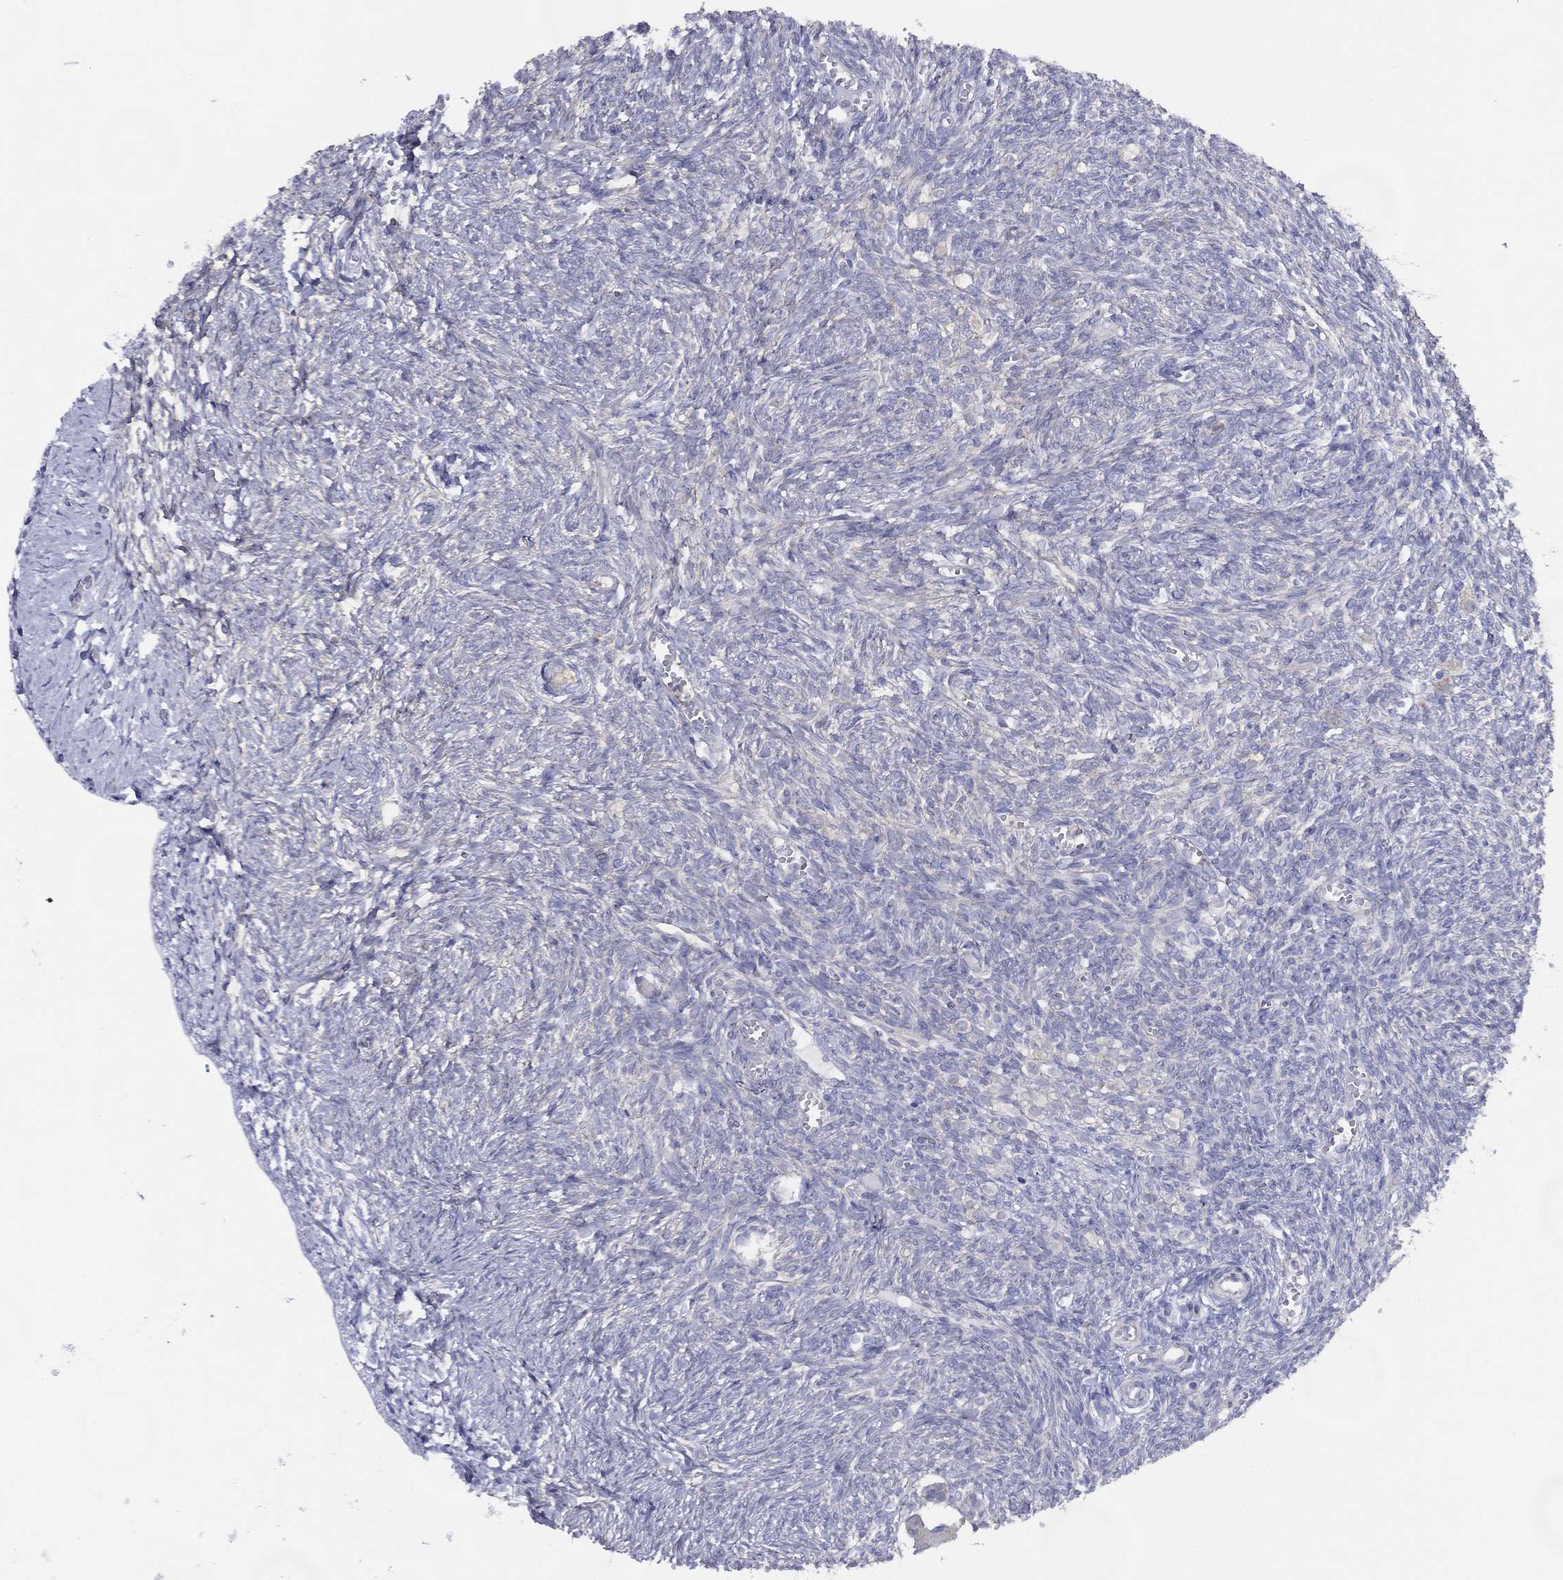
{"staining": {"intensity": "negative", "quantity": "none", "location": "none"}, "tissue": "ovary", "cell_type": "Follicle cells", "image_type": "normal", "snomed": [{"axis": "morphology", "description": "Normal tissue, NOS"}, {"axis": "topography", "description": "Ovary"}], "caption": "Immunohistochemical staining of unremarkable human ovary demonstrates no significant positivity in follicle cells. (DAB (3,3'-diaminobenzidine) IHC, high magnification).", "gene": "ZNF223", "patient": {"sex": "female", "age": 43}}